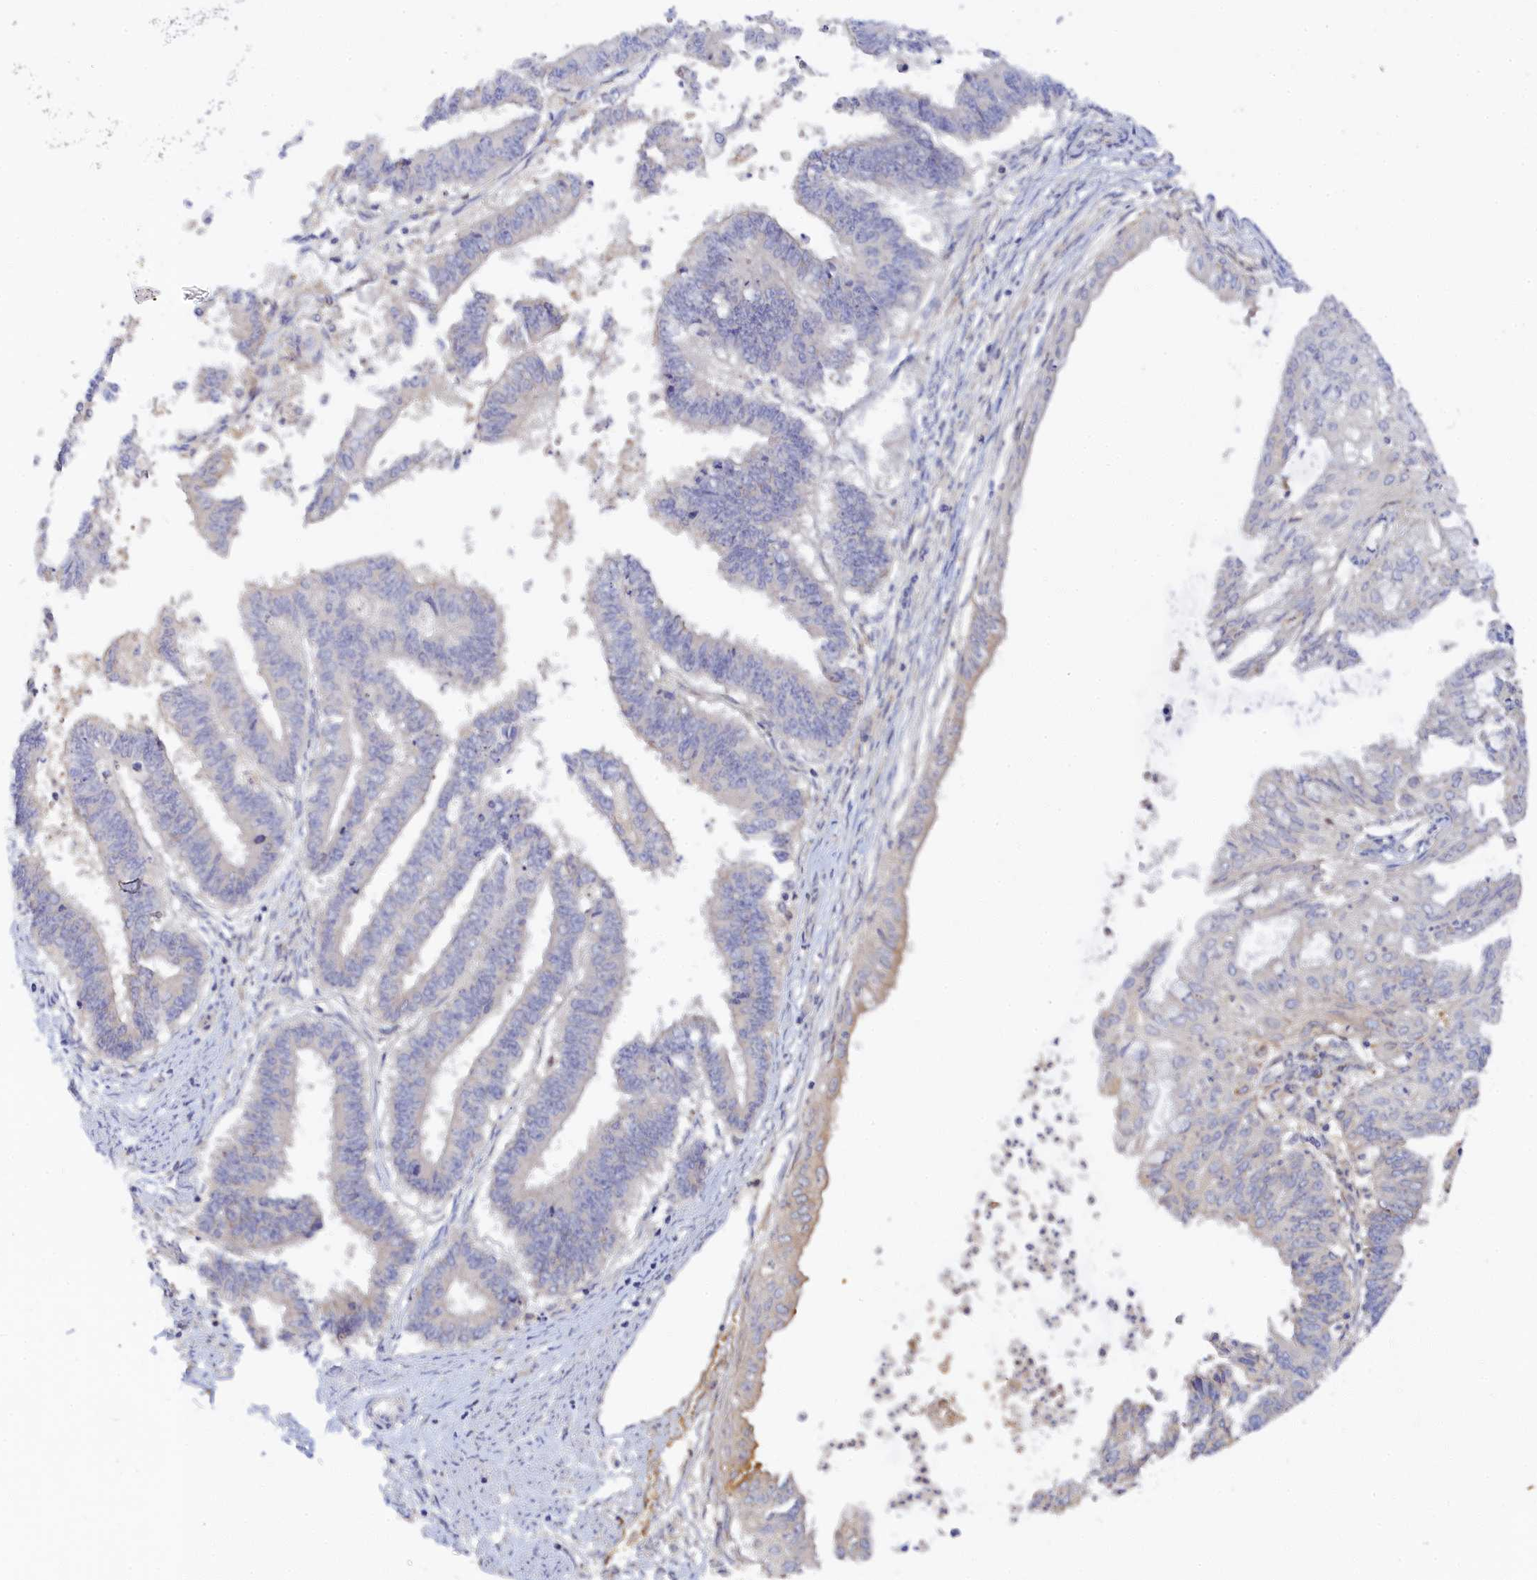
{"staining": {"intensity": "negative", "quantity": "none", "location": "none"}, "tissue": "endometrial cancer", "cell_type": "Tumor cells", "image_type": "cancer", "snomed": [{"axis": "morphology", "description": "Adenocarcinoma, NOS"}, {"axis": "topography", "description": "Endometrium"}], "caption": "Immunohistochemistry photomicrograph of neoplastic tissue: human endometrial cancer (adenocarcinoma) stained with DAB (3,3'-diaminobenzidine) displays no significant protein positivity in tumor cells.", "gene": "SPATA5L1", "patient": {"sex": "female", "age": 73}}